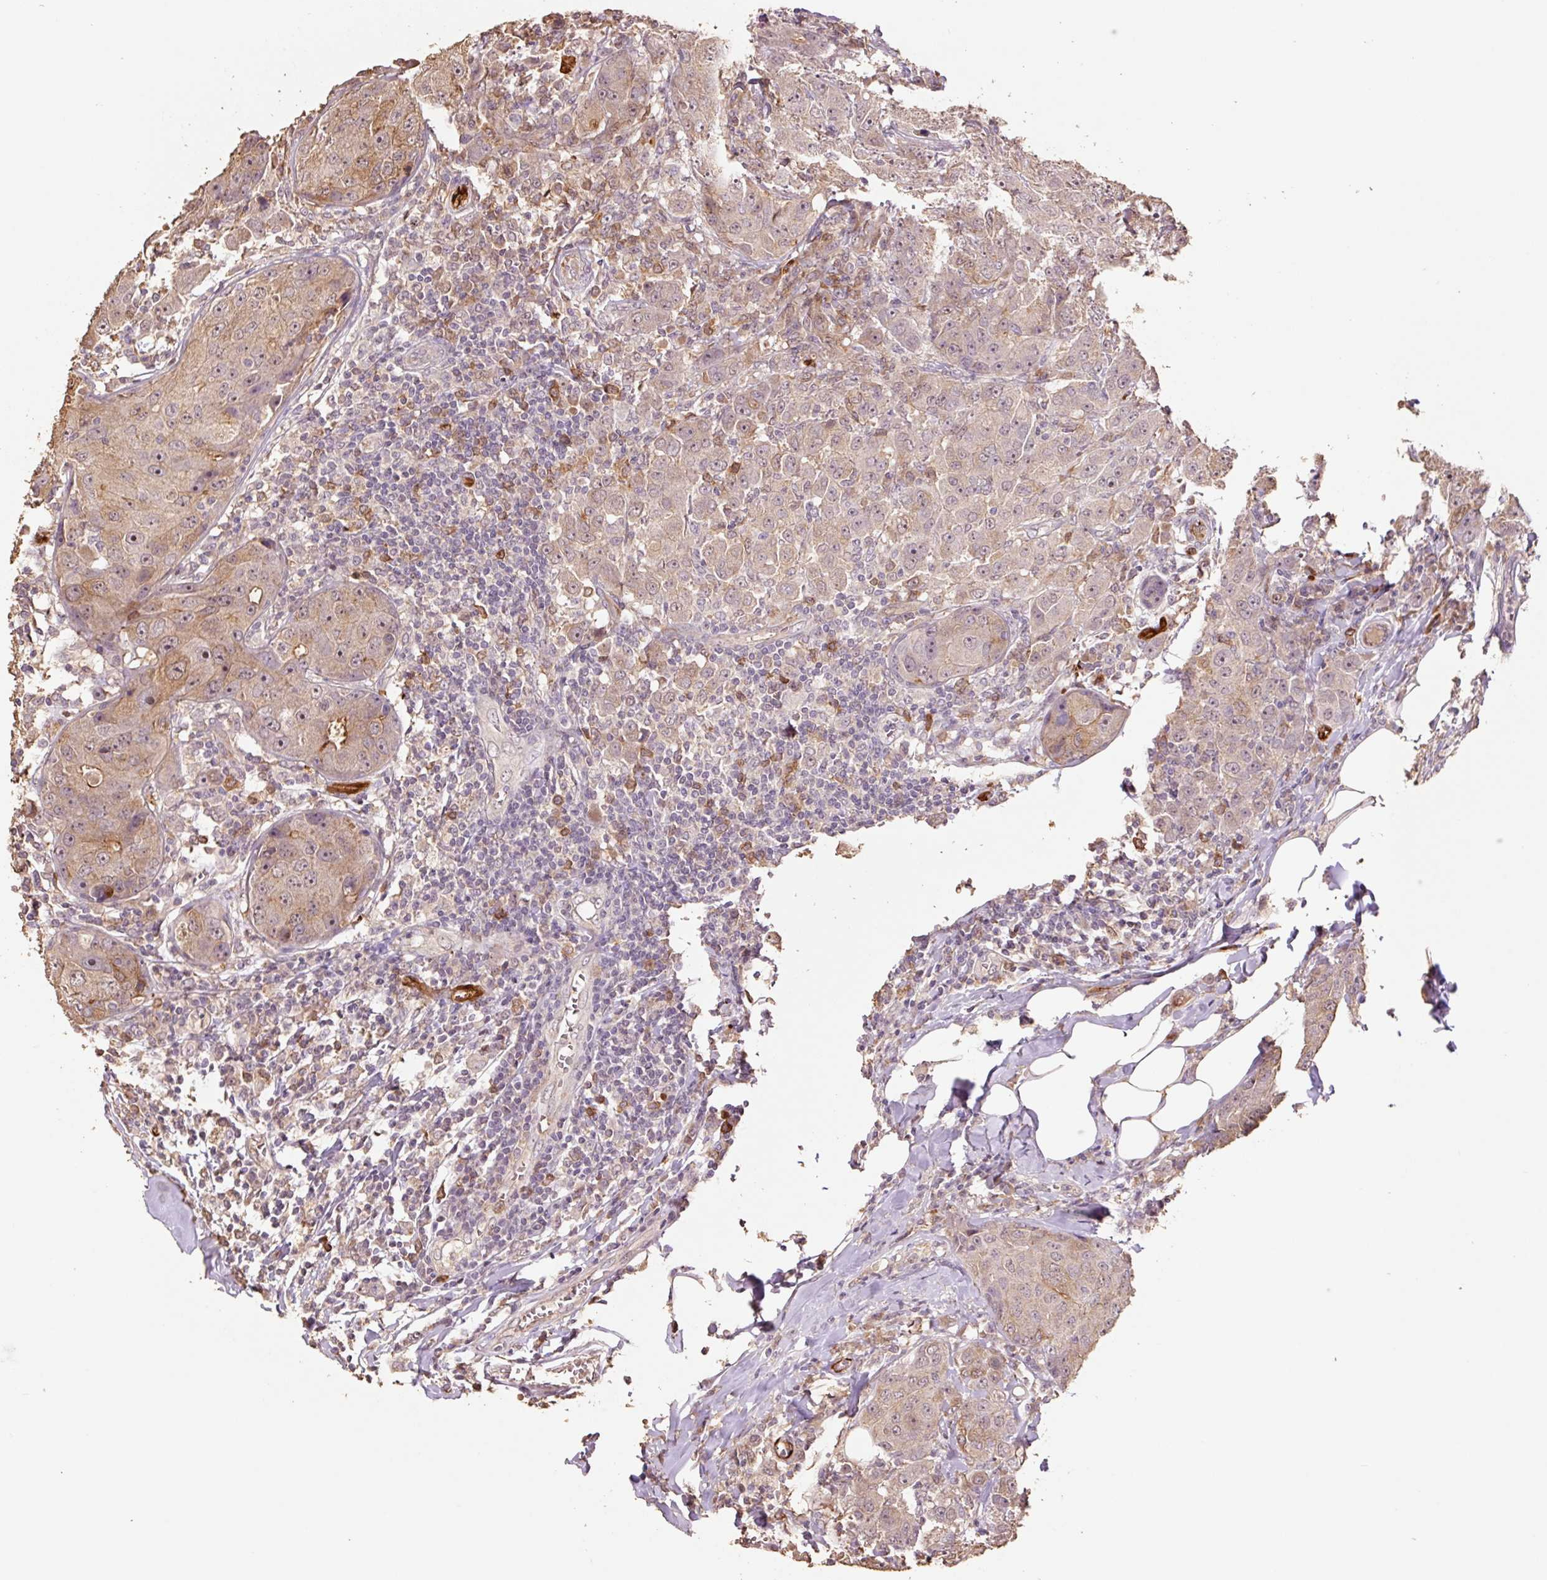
{"staining": {"intensity": "moderate", "quantity": ">75%", "location": "cytoplasmic/membranous,nuclear"}, "tissue": "breast cancer", "cell_type": "Tumor cells", "image_type": "cancer", "snomed": [{"axis": "morphology", "description": "Duct carcinoma"}, {"axis": "topography", "description": "Breast"}], "caption": "DAB immunohistochemical staining of human breast cancer (intraductal carcinoma) reveals moderate cytoplasmic/membranous and nuclear protein positivity in approximately >75% of tumor cells.", "gene": "HERC2", "patient": {"sex": "female", "age": 43}}